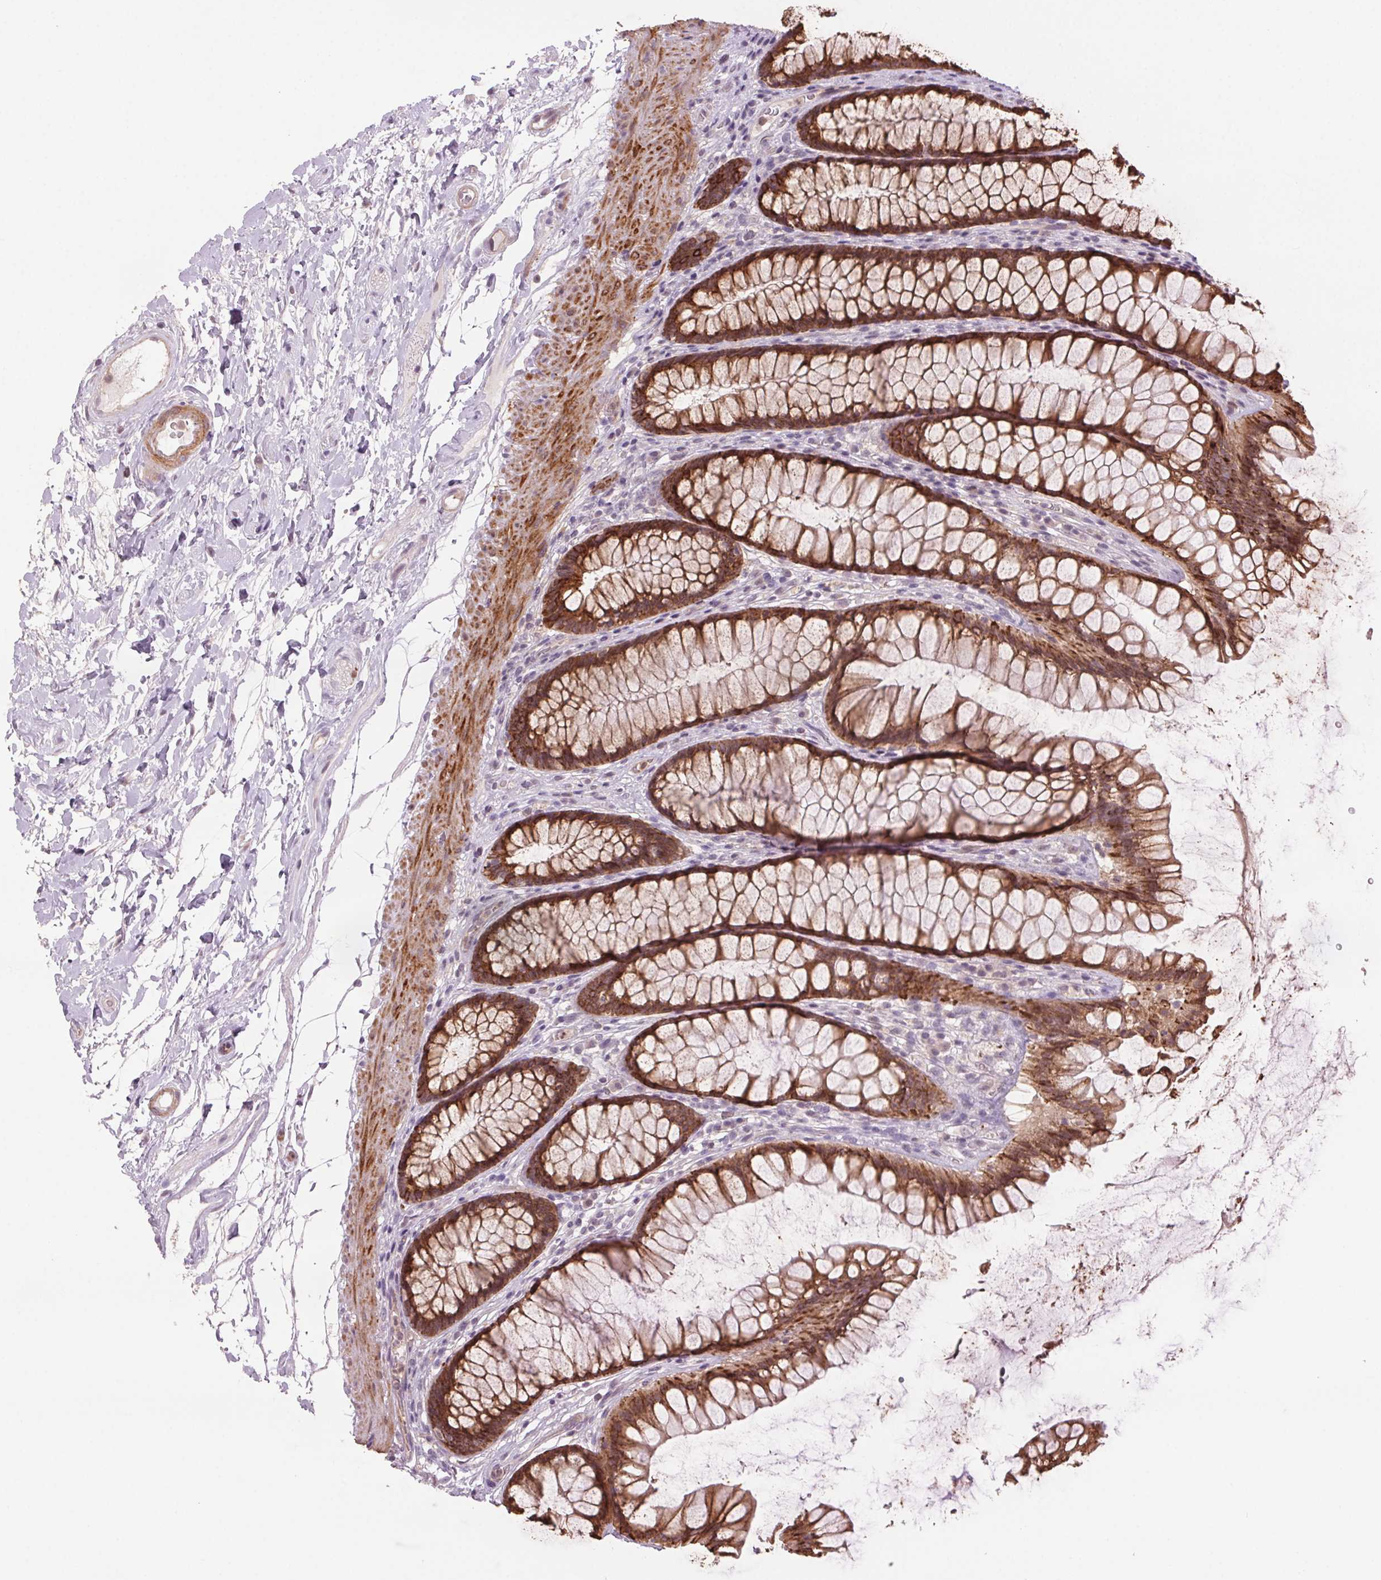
{"staining": {"intensity": "strong", "quantity": ">75%", "location": "cytoplasmic/membranous"}, "tissue": "rectum", "cell_type": "Glandular cells", "image_type": "normal", "snomed": [{"axis": "morphology", "description": "Normal tissue, NOS"}, {"axis": "topography", "description": "Rectum"}], "caption": "Strong cytoplasmic/membranous expression is appreciated in about >75% of glandular cells in benign rectum.", "gene": "HHLA2", "patient": {"sex": "male", "age": 72}}